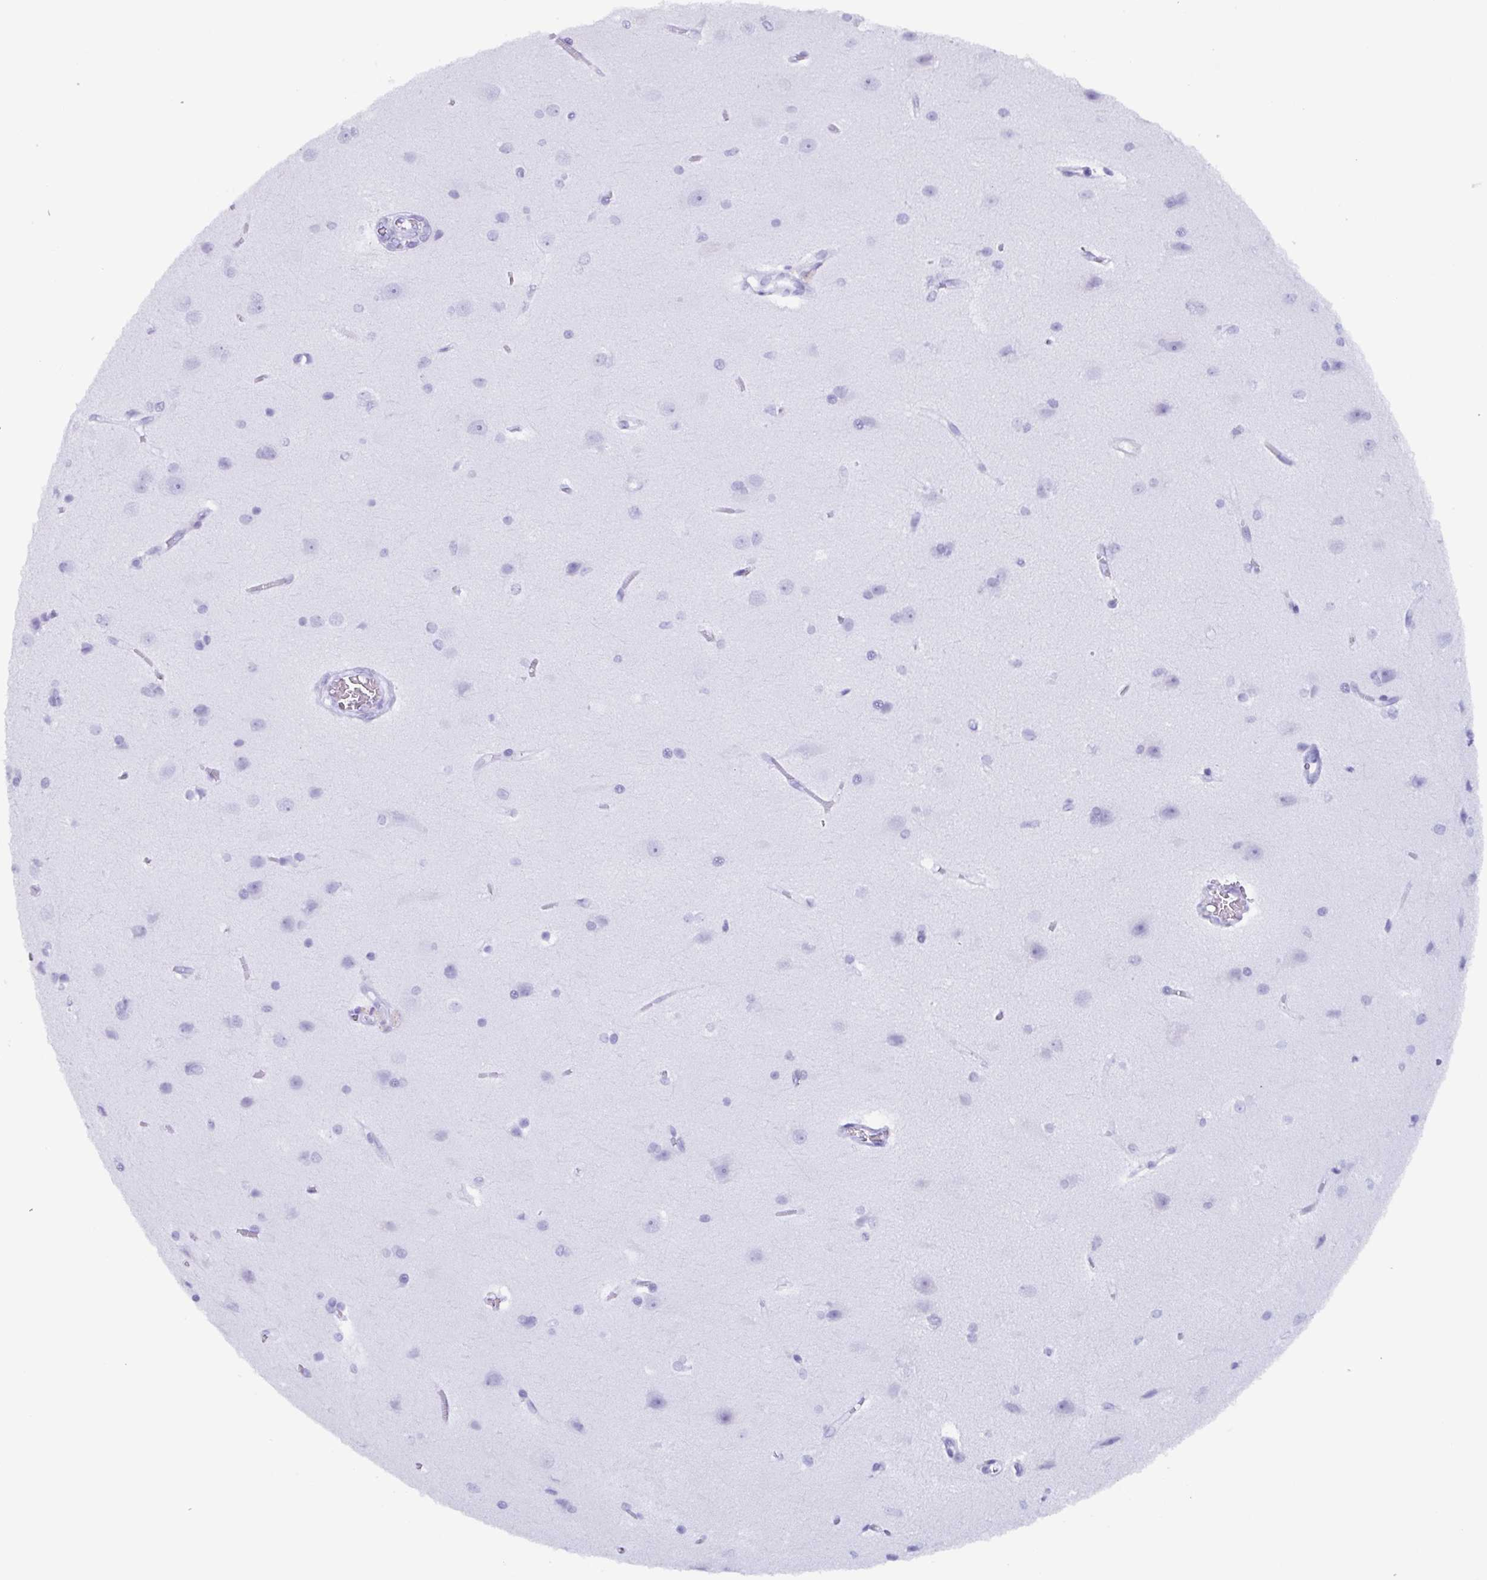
{"staining": {"intensity": "negative", "quantity": "none", "location": "none"}, "tissue": "cerebral cortex", "cell_type": "Endothelial cells", "image_type": "normal", "snomed": [{"axis": "morphology", "description": "Normal tissue, NOS"}, {"axis": "topography", "description": "Cerebral cortex"}], "caption": "IHC of unremarkable cerebral cortex reveals no positivity in endothelial cells.", "gene": "BPI", "patient": {"sex": "male", "age": 37}}